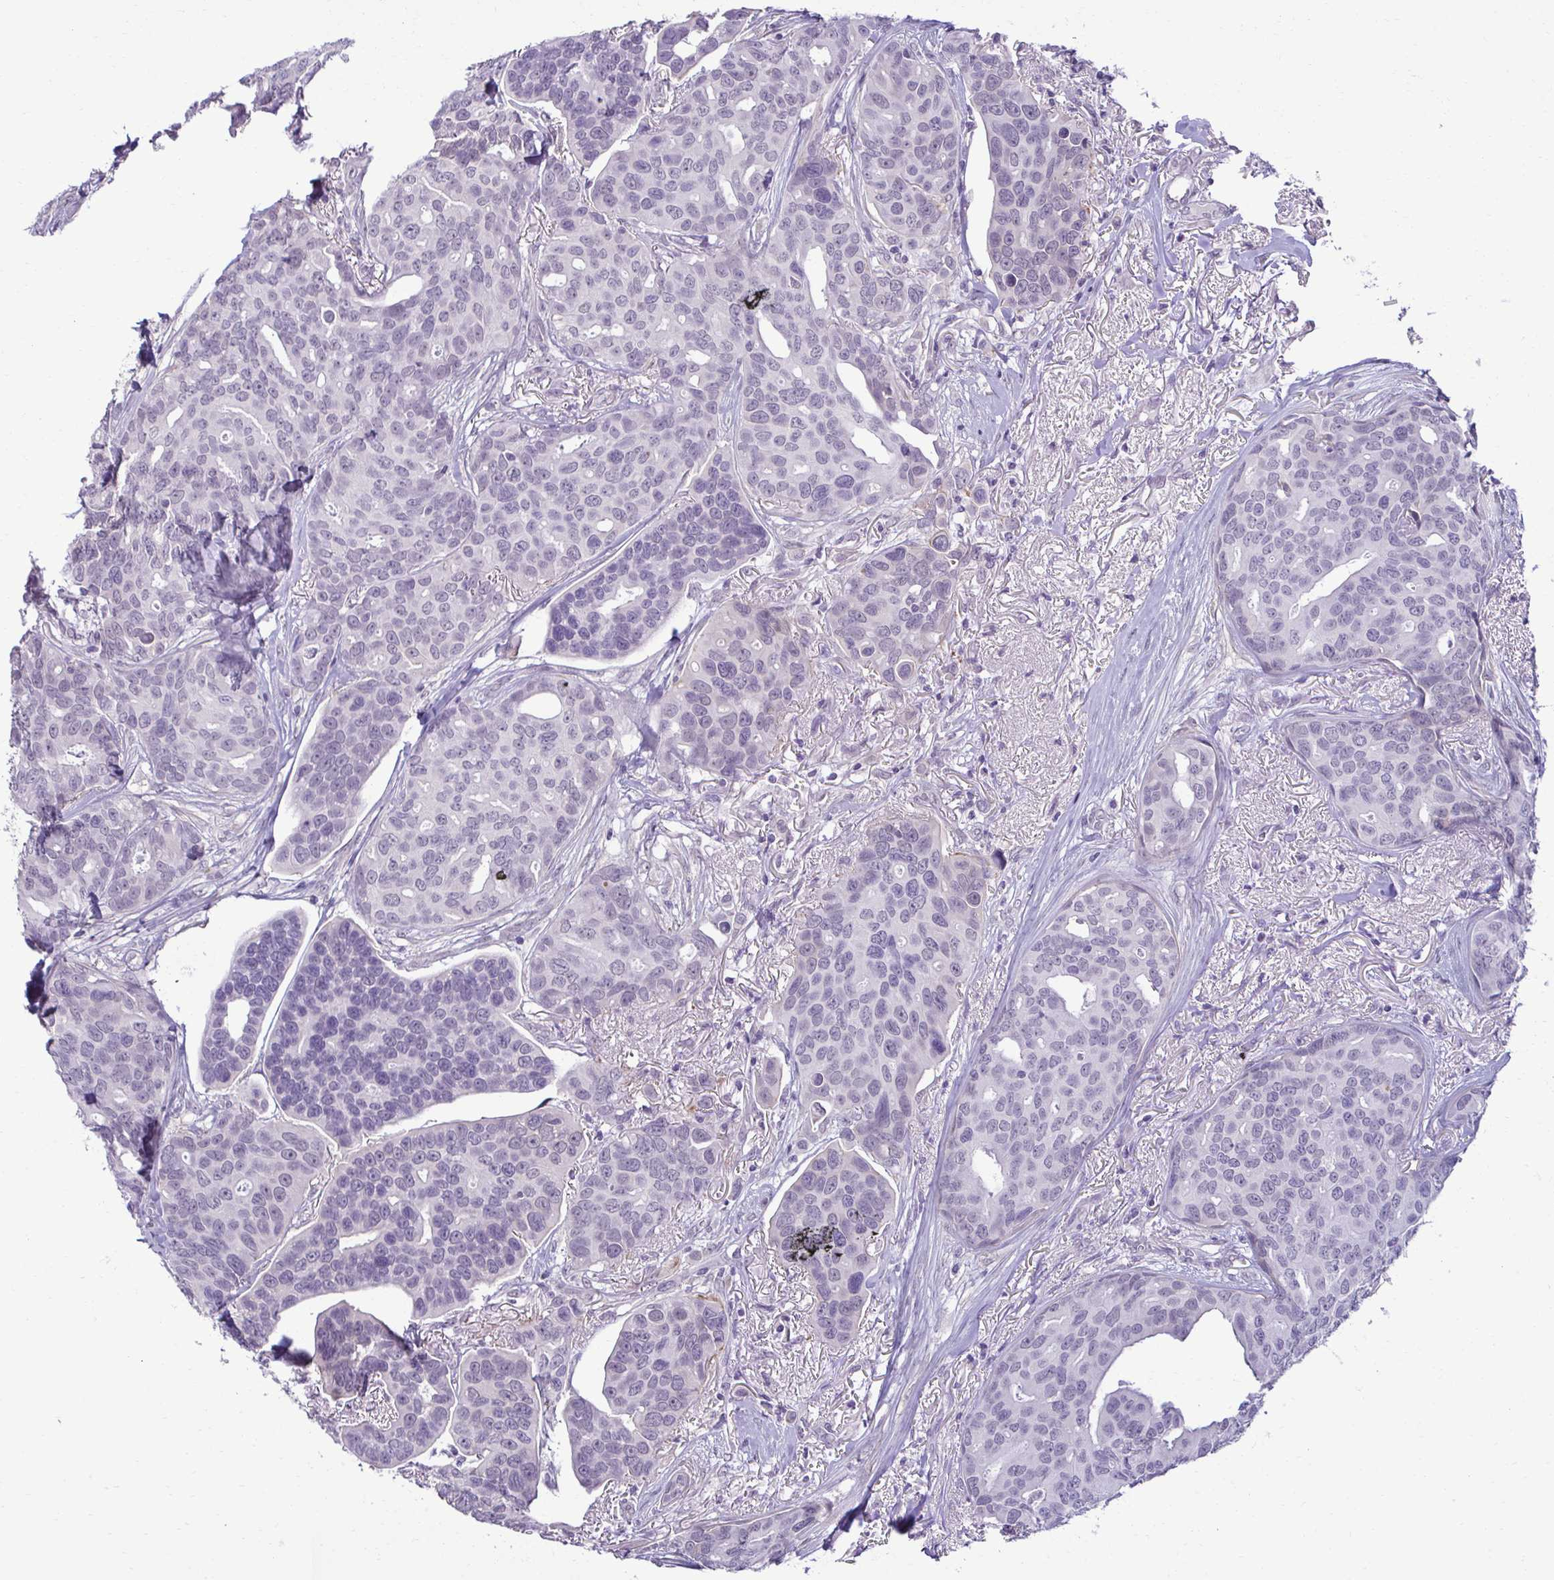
{"staining": {"intensity": "negative", "quantity": "none", "location": "none"}, "tissue": "breast cancer", "cell_type": "Tumor cells", "image_type": "cancer", "snomed": [{"axis": "morphology", "description": "Duct carcinoma"}, {"axis": "topography", "description": "Breast"}], "caption": "There is no significant positivity in tumor cells of breast cancer (intraductal carcinoma). (Stains: DAB (3,3'-diaminobenzidine) IHC with hematoxylin counter stain, Microscopy: brightfield microscopy at high magnification).", "gene": "SLC30A3", "patient": {"sex": "female", "age": 54}}